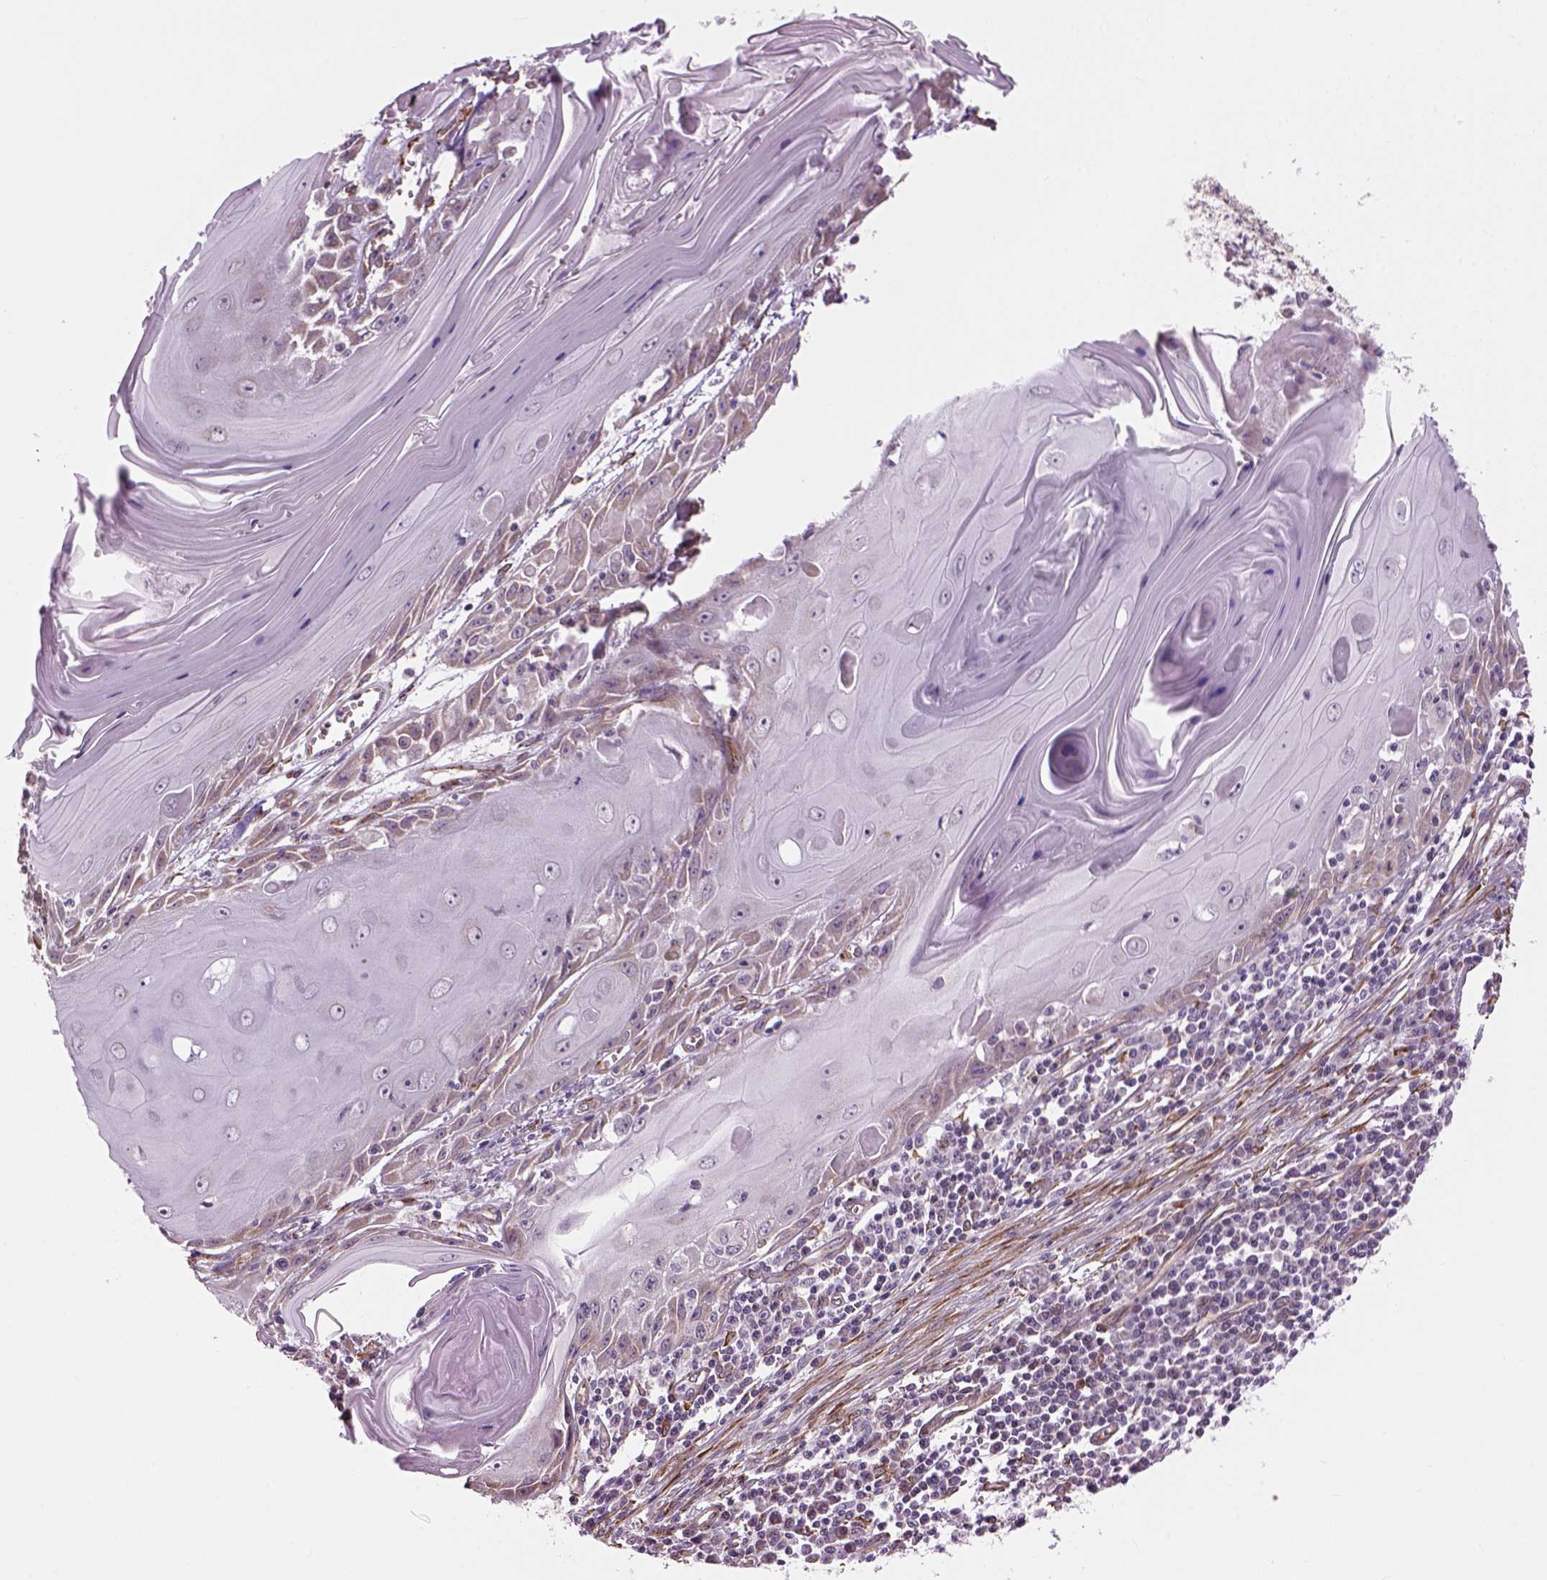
{"staining": {"intensity": "weak", "quantity": "<25%", "location": "cytoplasmic/membranous"}, "tissue": "skin cancer", "cell_type": "Tumor cells", "image_type": "cancer", "snomed": [{"axis": "morphology", "description": "Squamous cell carcinoma, NOS"}, {"axis": "topography", "description": "Skin"}, {"axis": "topography", "description": "Vulva"}], "caption": "Skin squamous cell carcinoma was stained to show a protein in brown. There is no significant expression in tumor cells. (Brightfield microscopy of DAB immunohistochemistry (IHC) at high magnification).", "gene": "XK", "patient": {"sex": "female", "age": 85}}